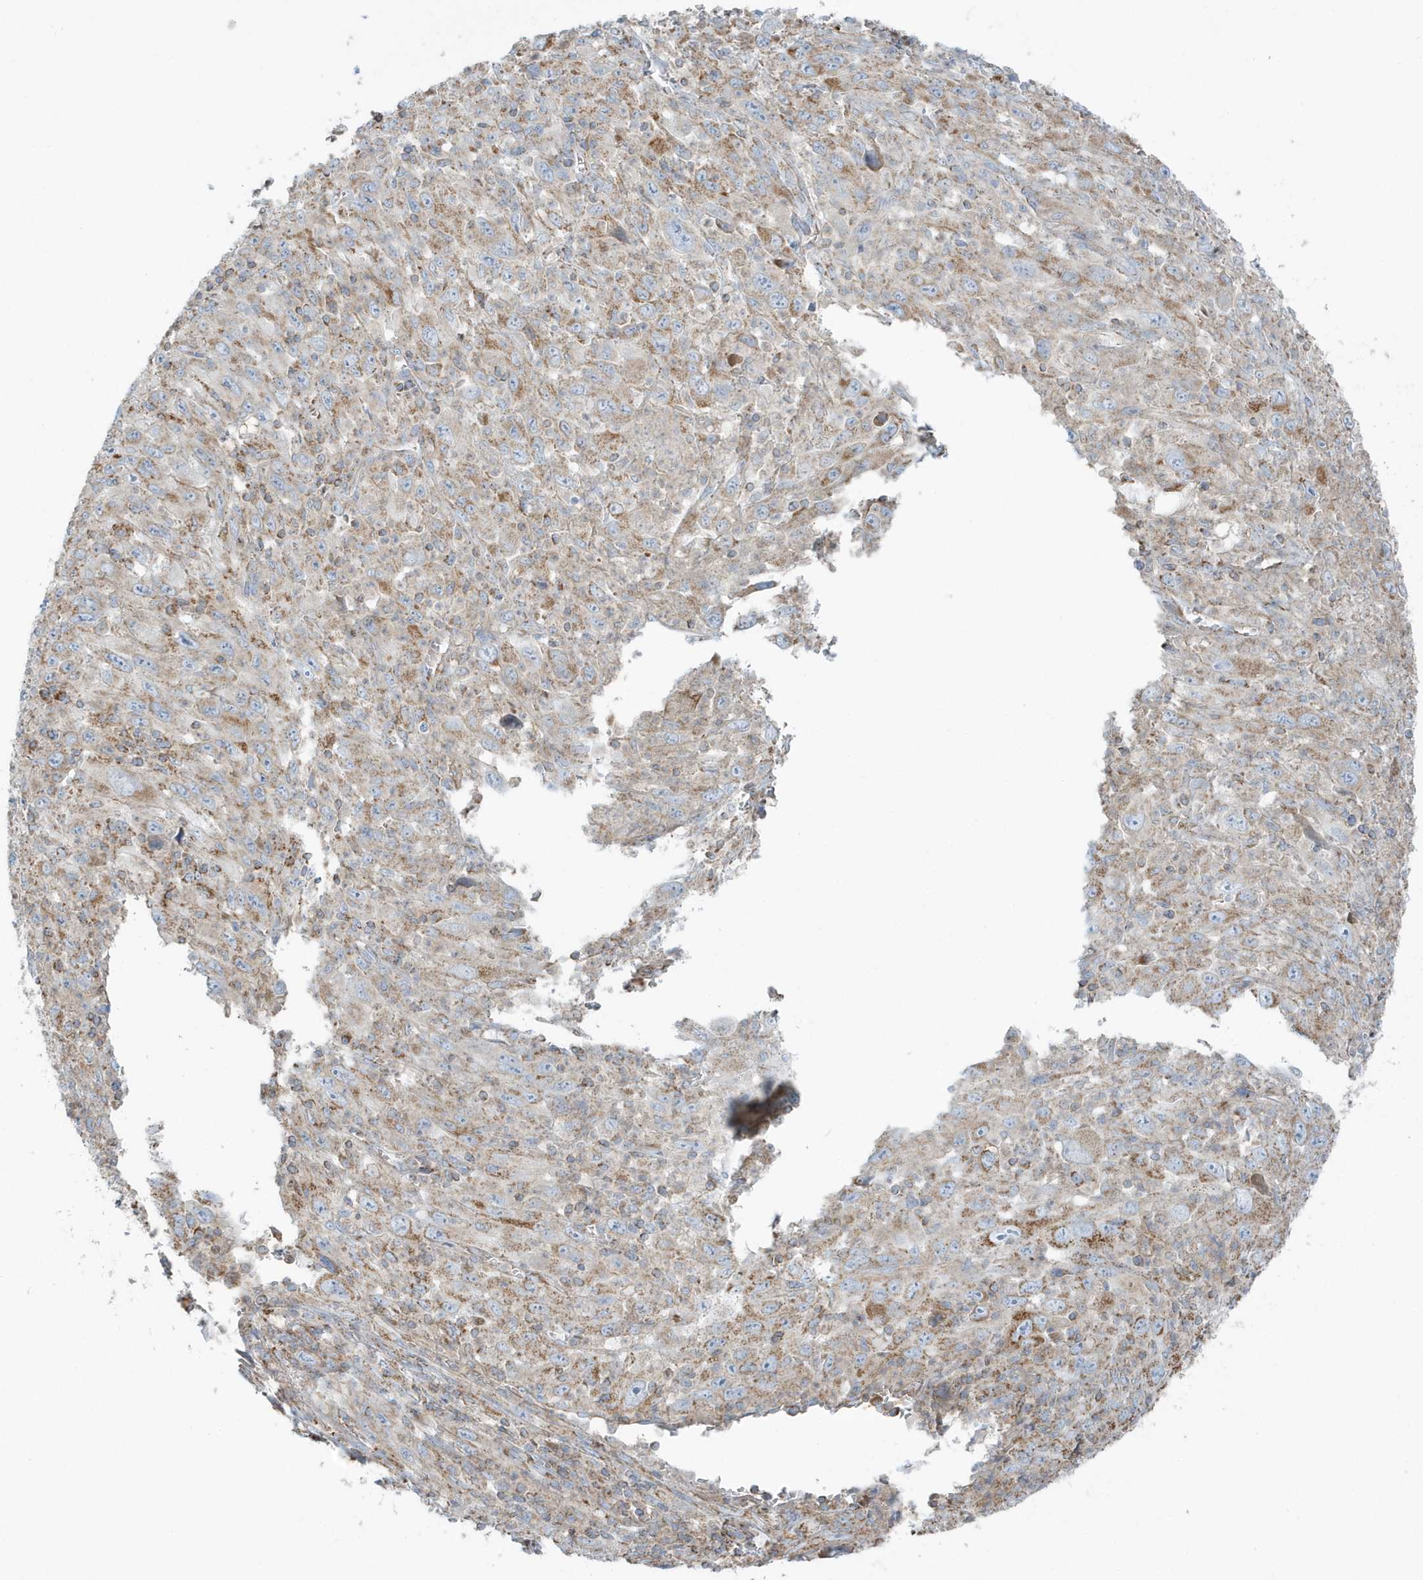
{"staining": {"intensity": "moderate", "quantity": "25%-75%", "location": "cytoplasmic/membranous"}, "tissue": "melanoma", "cell_type": "Tumor cells", "image_type": "cancer", "snomed": [{"axis": "morphology", "description": "Malignant melanoma, Metastatic site"}, {"axis": "topography", "description": "Skin"}], "caption": "The micrograph reveals staining of malignant melanoma (metastatic site), revealing moderate cytoplasmic/membranous protein positivity (brown color) within tumor cells.", "gene": "RAB11FIP3", "patient": {"sex": "female", "age": 56}}